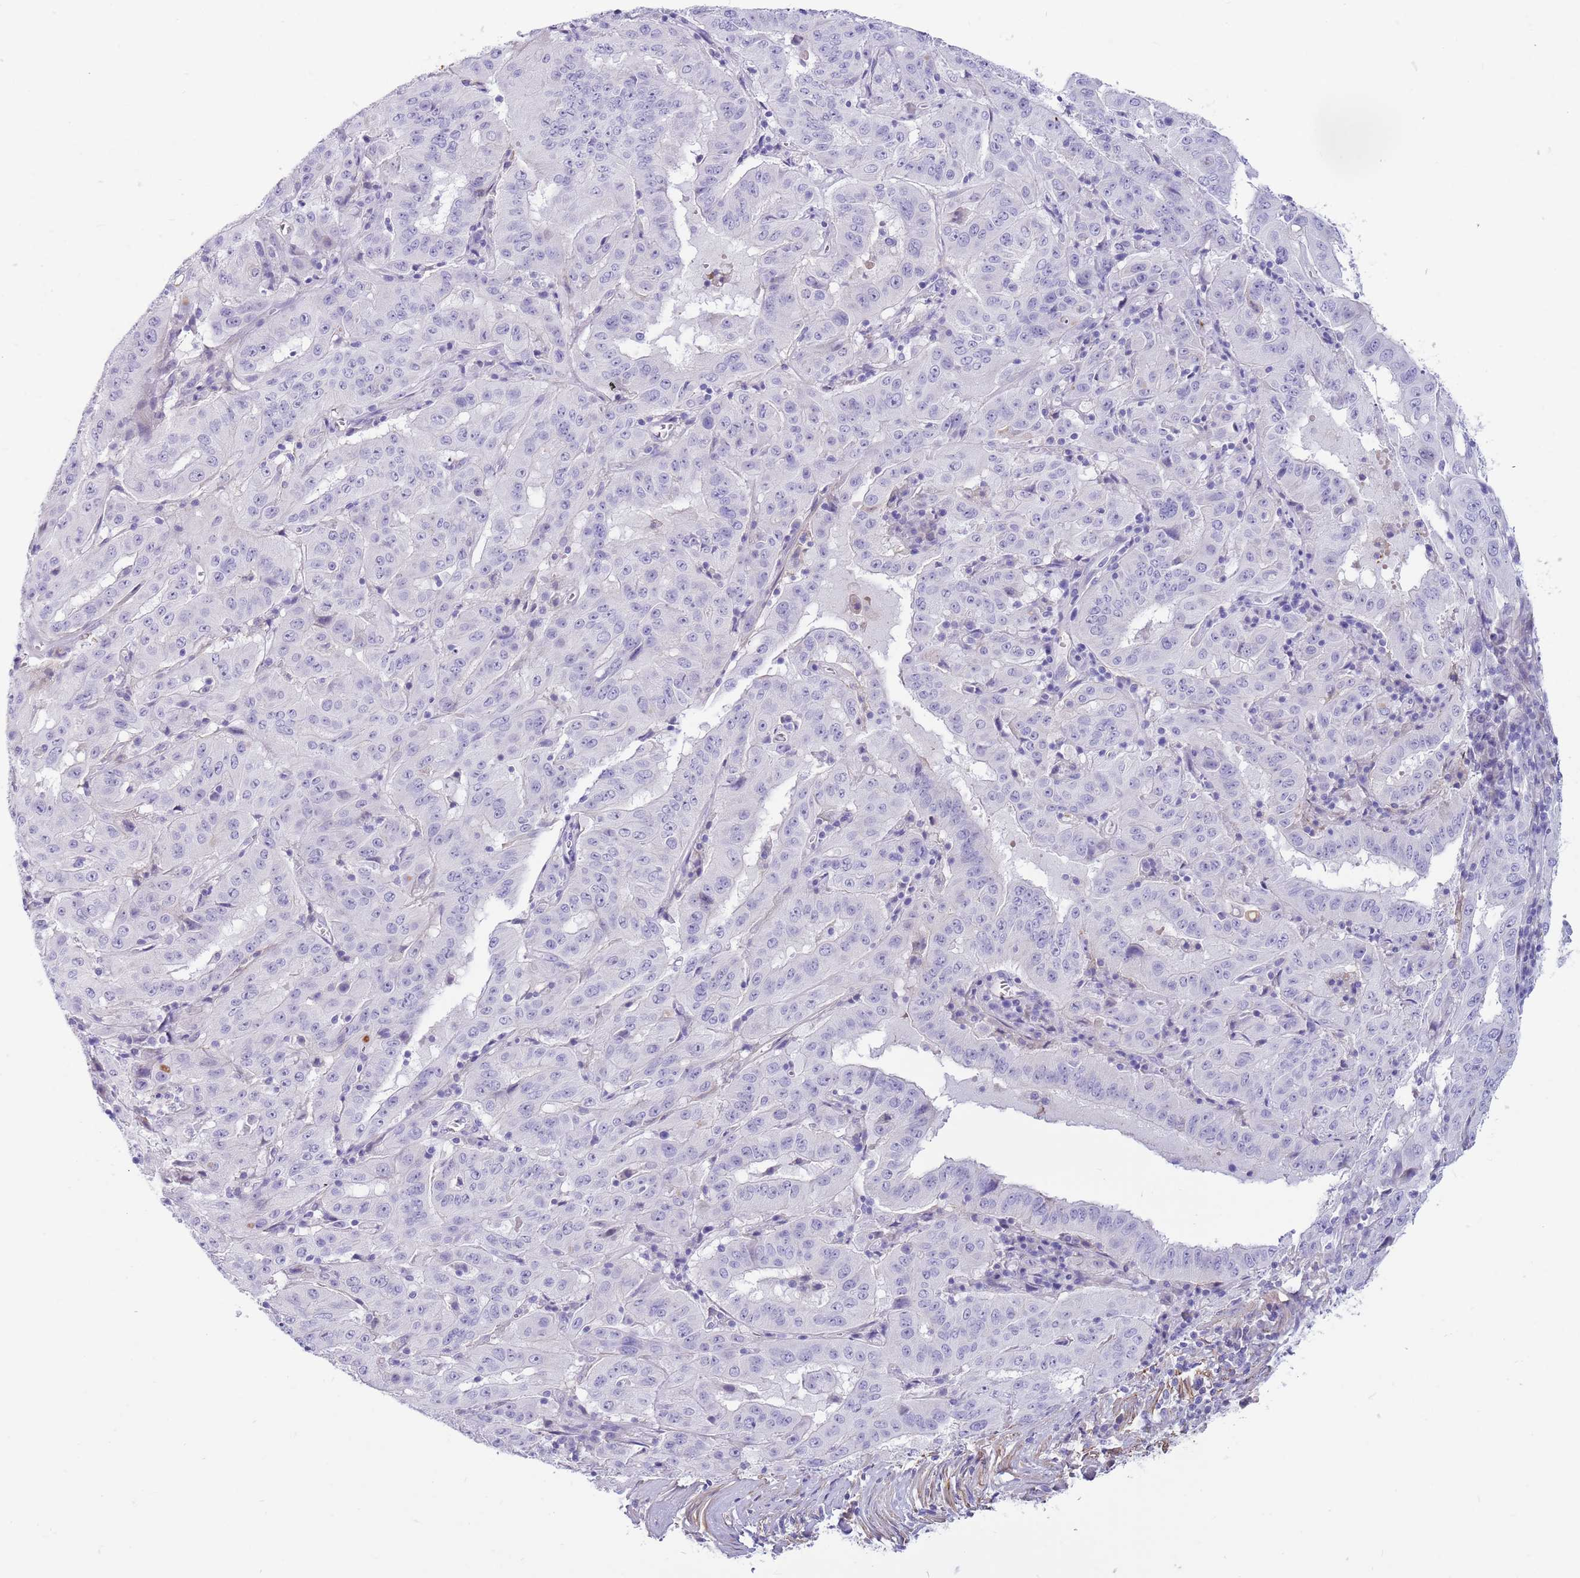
{"staining": {"intensity": "negative", "quantity": "none", "location": "none"}, "tissue": "pancreatic cancer", "cell_type": "Tumor cells", "image_type": "cancer", "snomed": [{"axis": "morphology", "description": "Adenocarcinoma, NOS"}, {"axis": "topography", "description": "Pancreas"}], "caption": "The histopathology image shows no significant expression in tumor cells of pancreatic cancer (adenocarcinoma).", "gene": "LEPROTL1", "patient": {"sex": "male", "age": 63}}